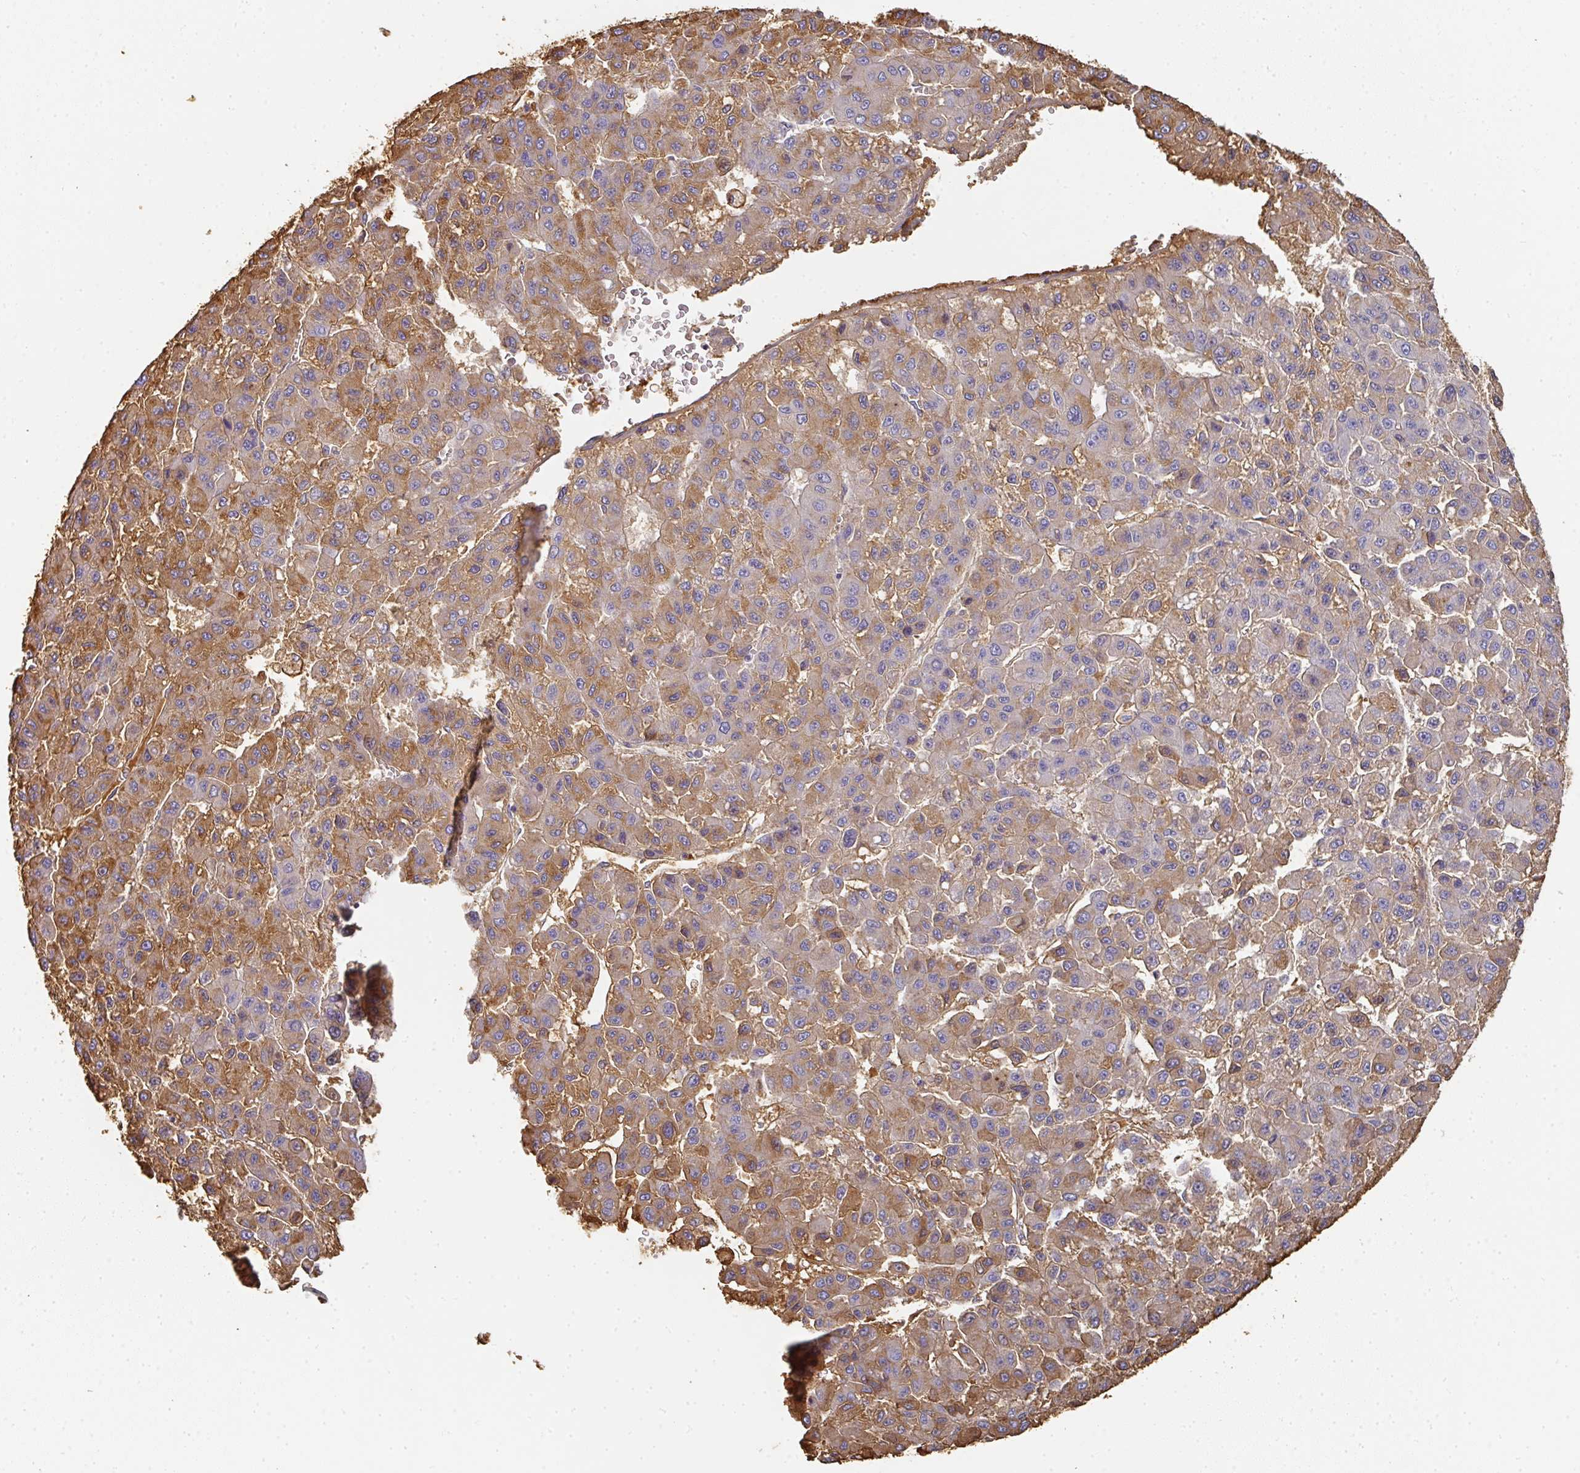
{"staining": {"intensity": "moderate", "quantity": "25%-75%", "location": "cytoplasmic/membranous"}, "tissue": "liver cancer", "cell_type": "Tumor cells", "image_type": "cancer", "snomed": [{"axis": "morphology", "description": "Carcinoma, Hepatocellular, NOS"}, {"axis": "topography", "description": "Liver"}], "caption": "A medium amount of moderate cytoplasmic/membranous positivity is identified in about 25%-75% of tumor cells in liver cancer tissue.", "gene": "ALB", "patient": {"sex": "male", "age": 70}}